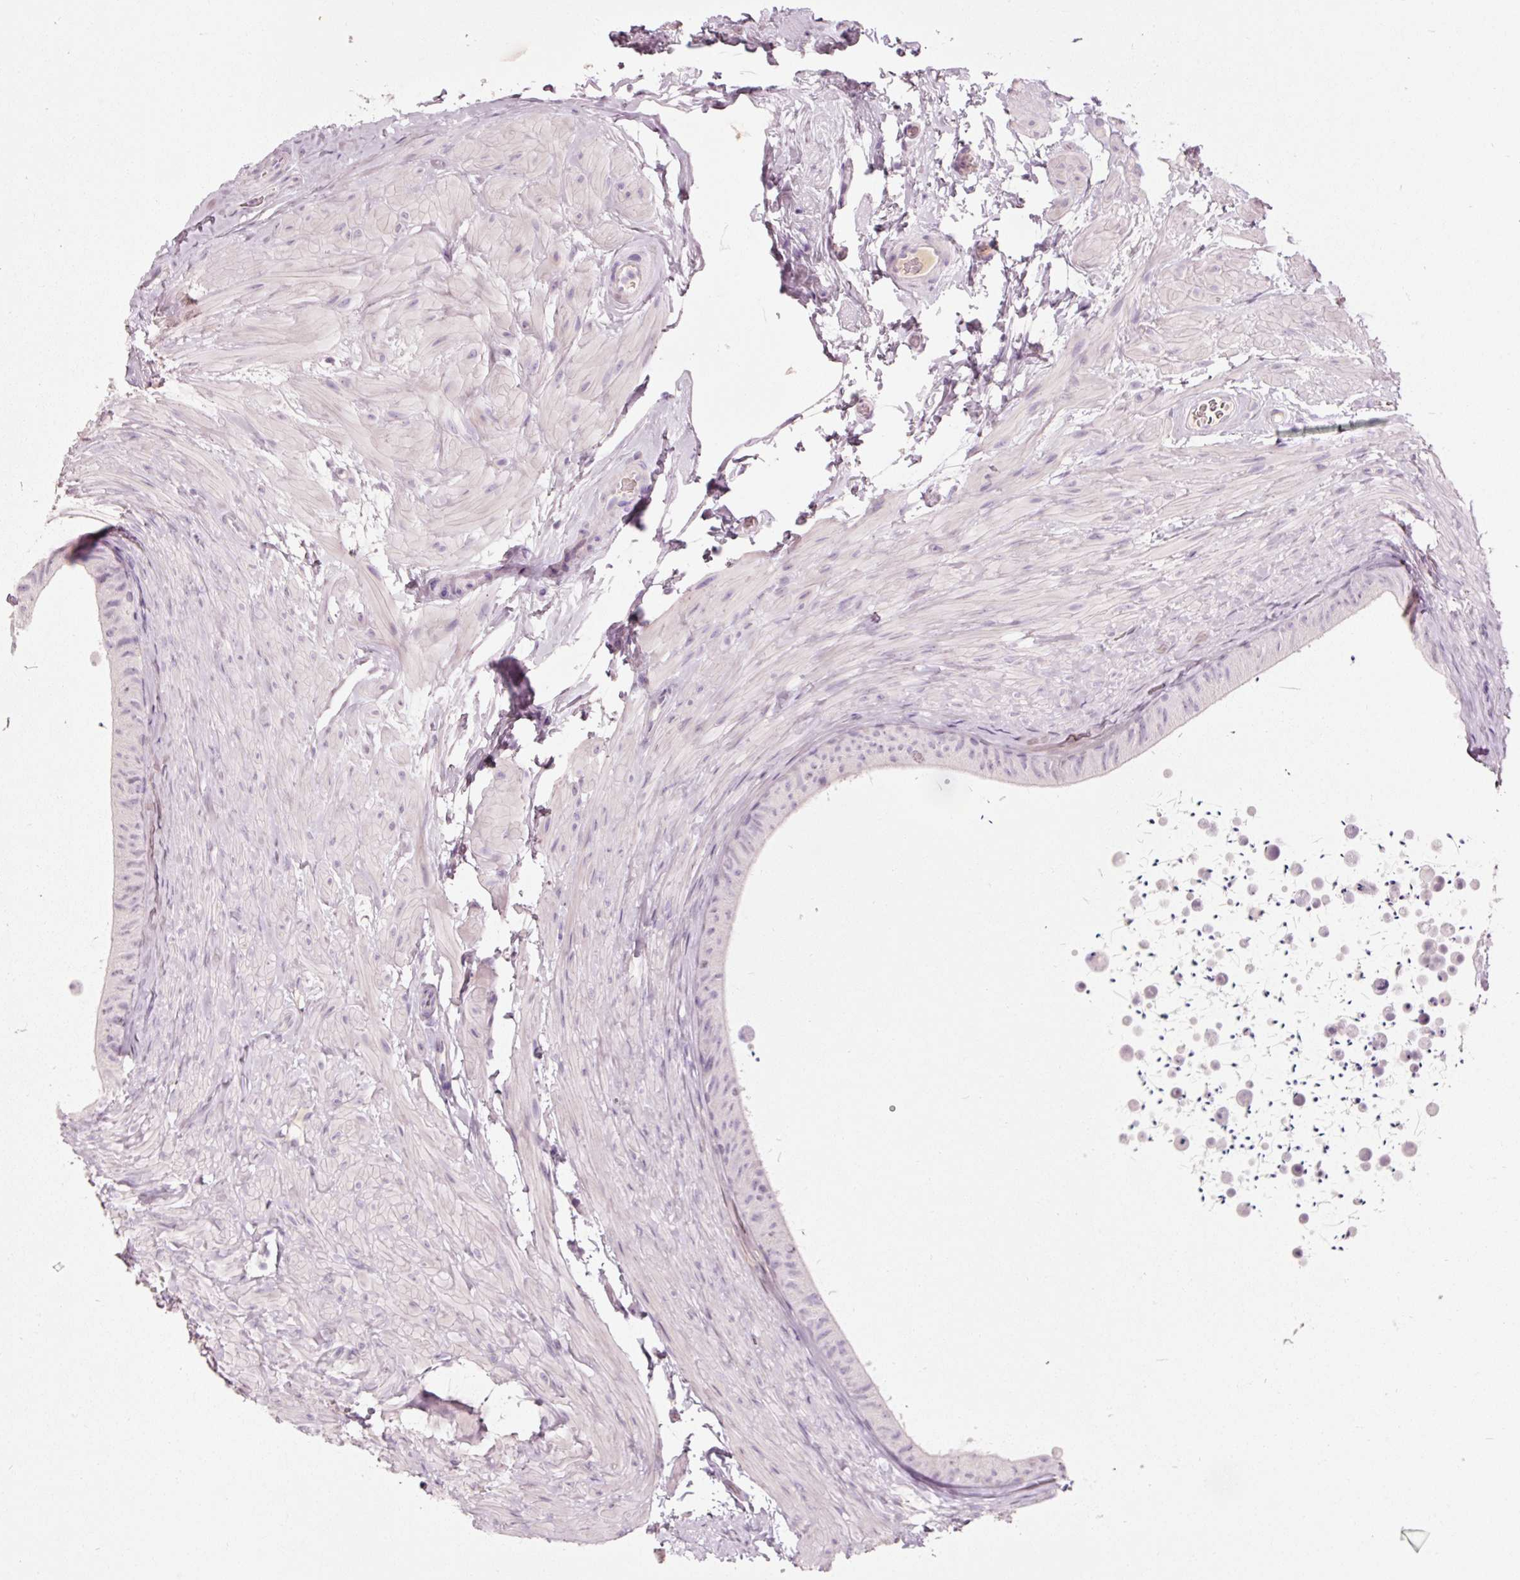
{"staining": {"intensity": "negative", "quantity": "none", "location": "none"}, "tissue": "epididymis", "cell_type": "Glandular cells", "image_type": "normal", "snomed": [{"axis": "morphology", "description": "Normal tissue, NOS"}, {"axis": "topography", "description": "Epididymis, spermatic cord, NOS"}, {"axis": "topography", "description": "Epididymis"}], "caption": "A high-resolution photomicrograph shows immunohistochemistry (IHC) staining of normal epididymis, which displays no significant staining in glandular cells.", "gene": "MUC5AC", "patient": {"sex": "male", "age": 31}}